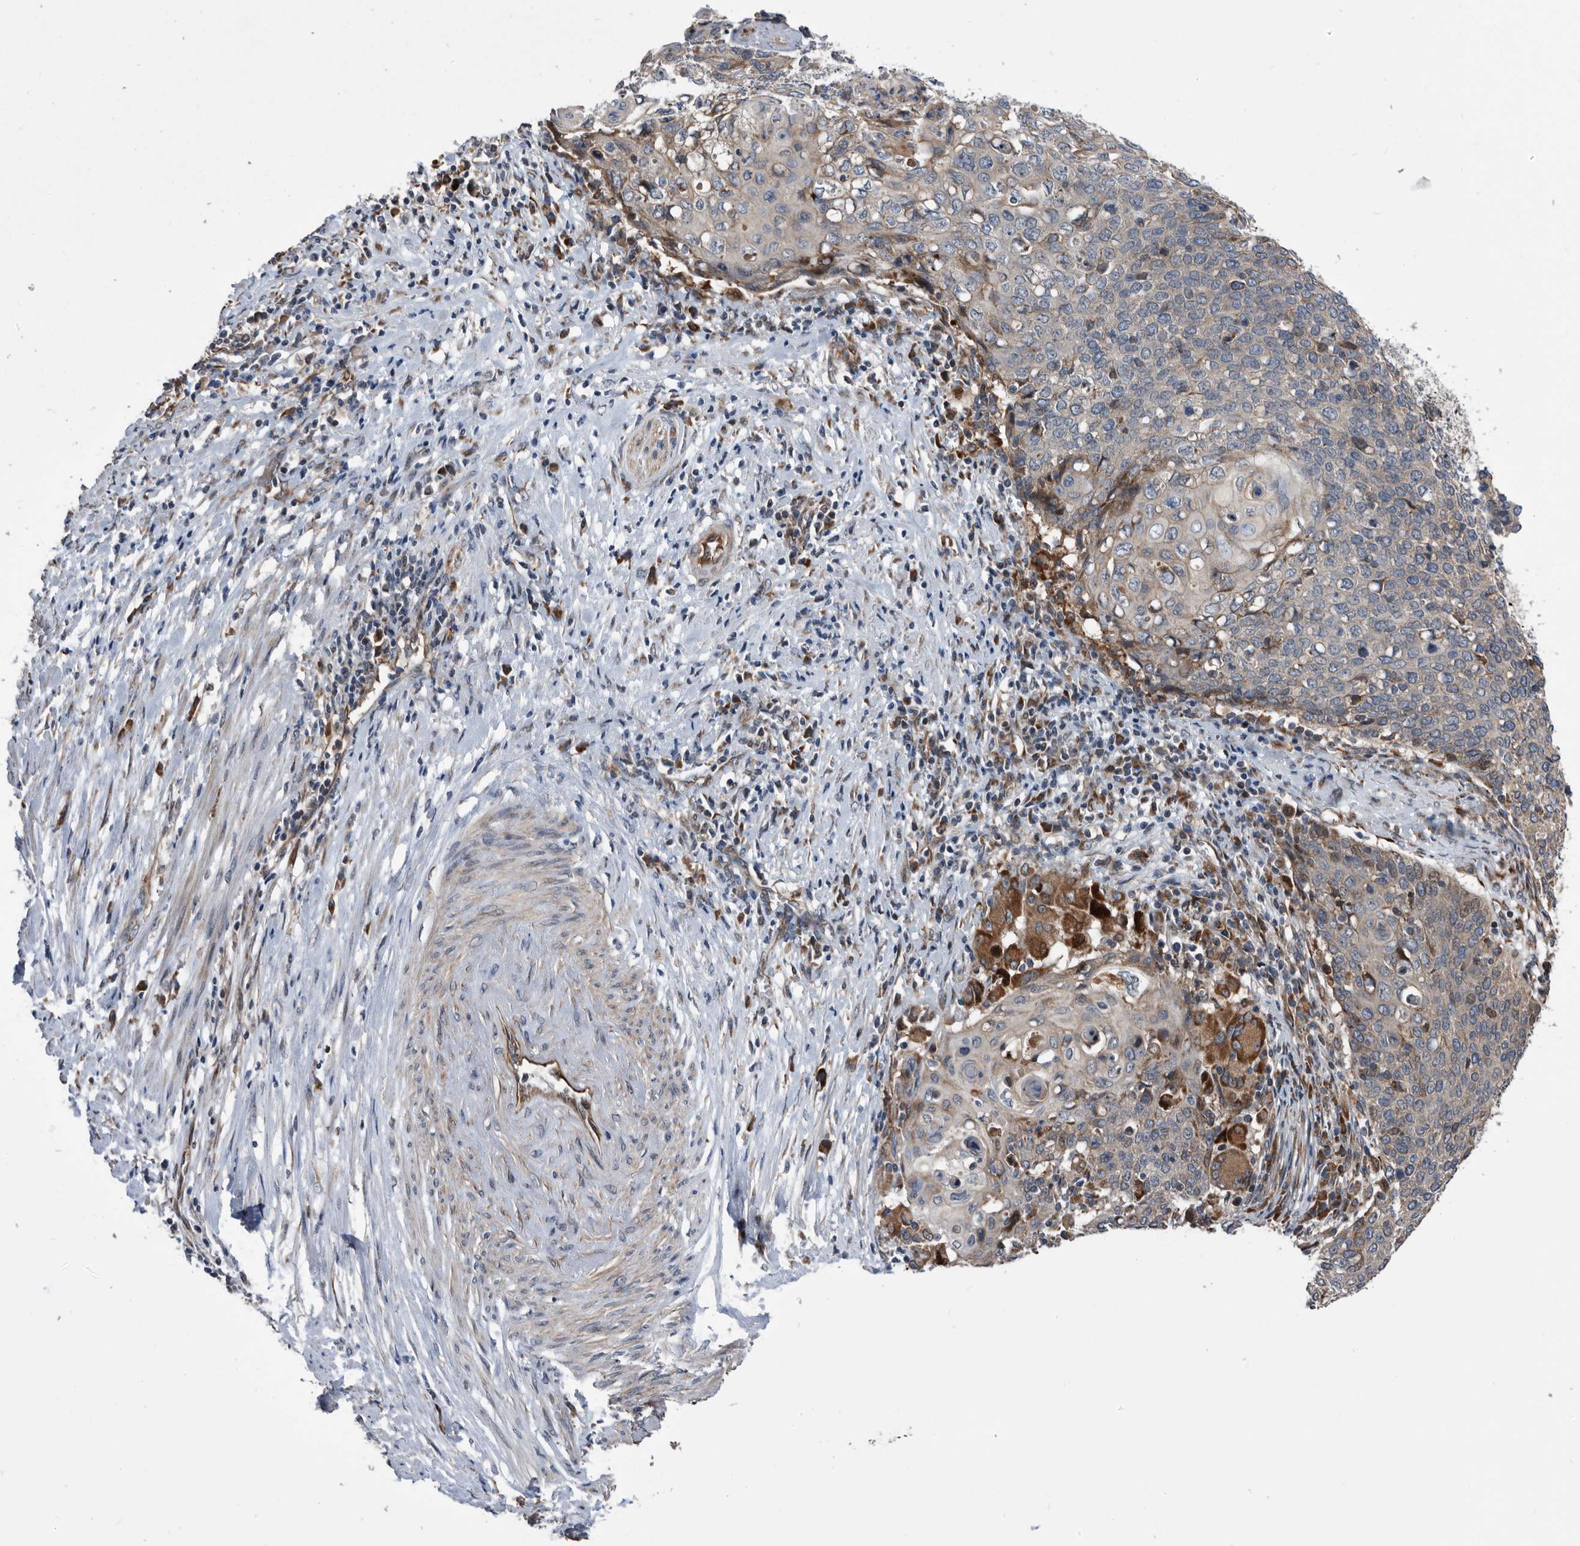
{"staining": {"intensity": "moderate", "quantity": "<25%", "location": "cytoplasmic/membranous"}, "tissue": "cervical cancer", "cell_type": "Tumor cells", "image_type": "cancer", "snomed": [{"axis": "morphology", "description": "Squamous cell carcinoma, NOS"}, {"axis": "topography", "description": "Cervix"}], "caption": "Human squamous cell carcinoma (cervical) stained with a protein marker shows moderate staining in tumor cells.", "gene": "SERINC2", "patient": {"sex": "female", "age": 39}}